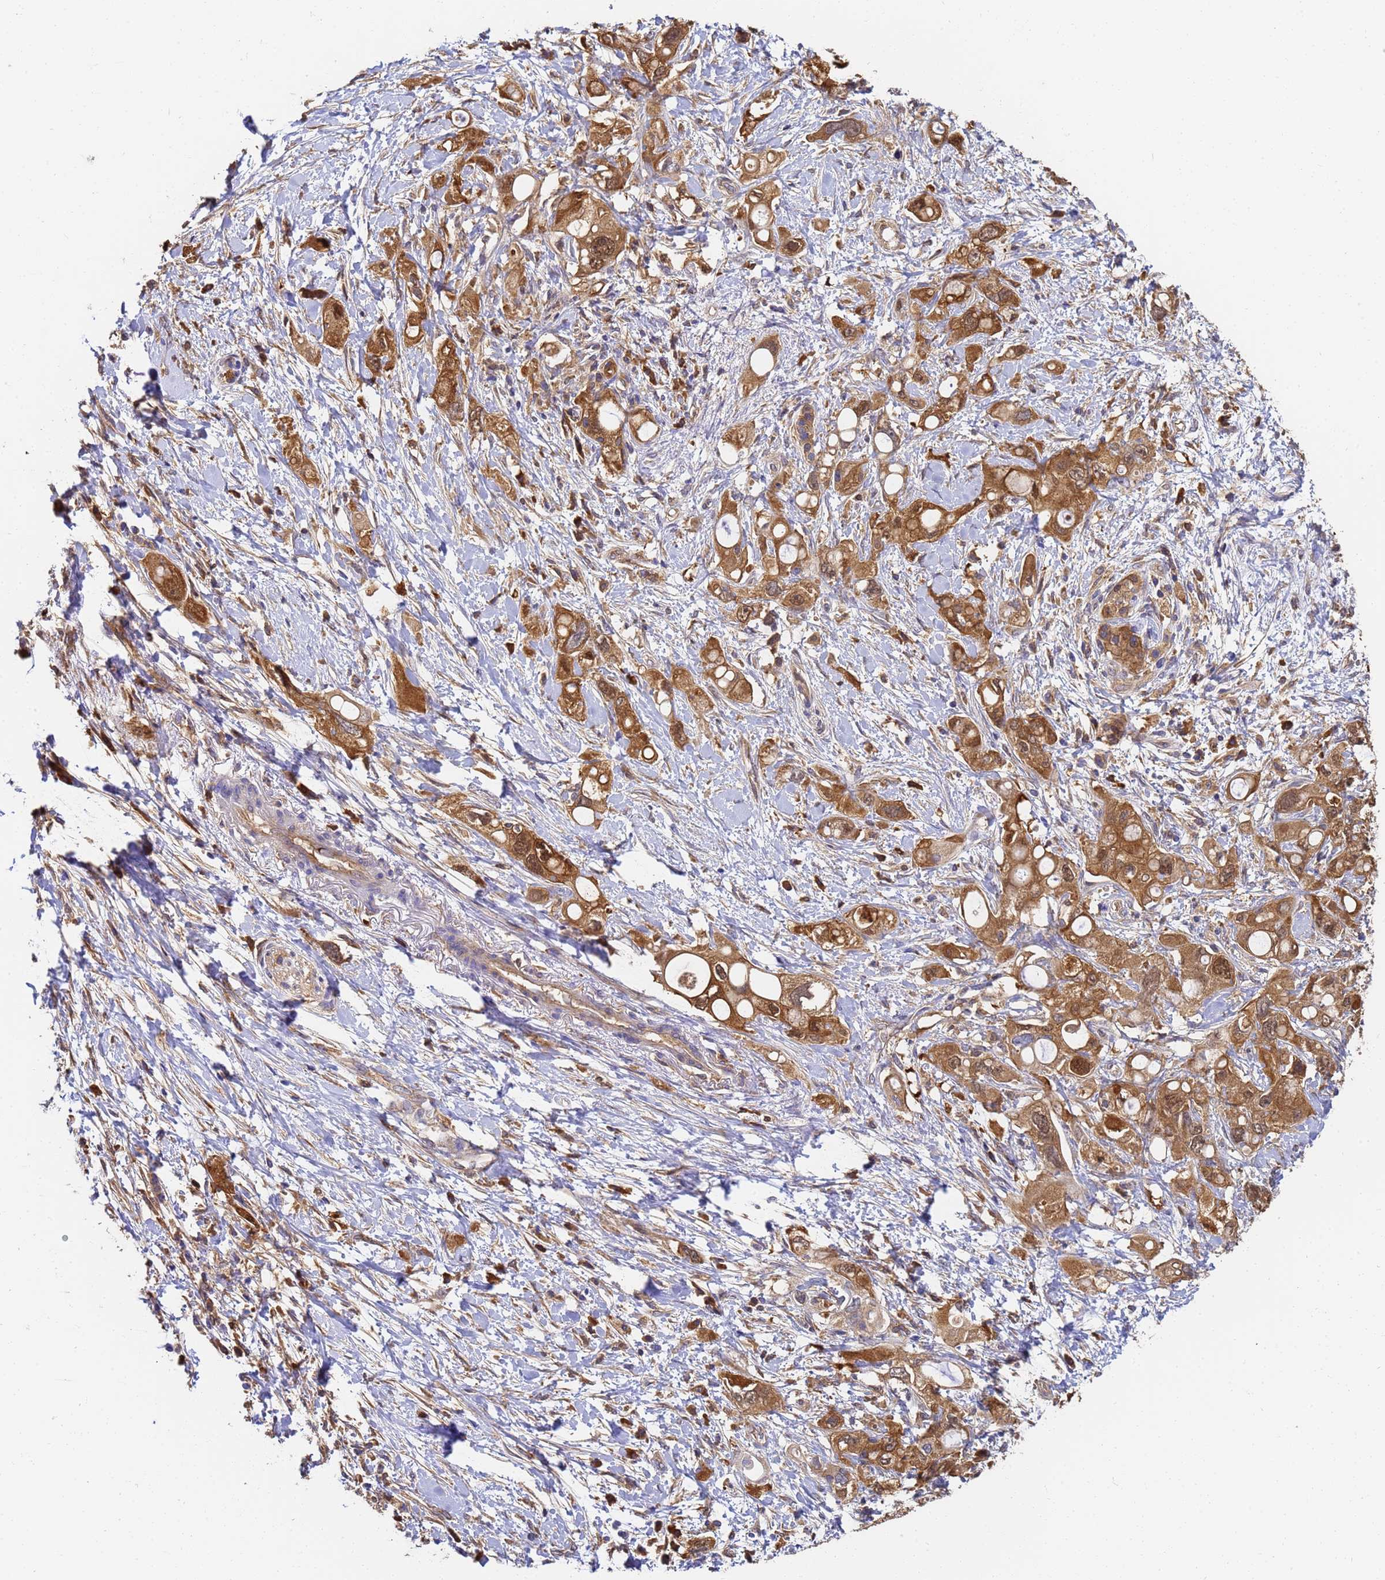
{"staining": {"intensity": "moderate", "quantity": ">75%", "location": "cytoplasmic/membranous,nuclear"}, "tissue": "pancreatic cancer", "cell_type": "Tumor cells", "image_type": "cancer", "snomed": [{"axis": "morphology", "description": "Adenocarcinoma, NOS"}, {"axis": "topography", "description": "Pancreas"}], "caption": "Brown immunohistochemical staining in pancreatic adenocarcinoma shows moderate cytoplasmic/membranous and nuclear positivity in approximately >75% of tumor cells.", "gene": "NME1-NME2", "patient": {"sex": "female", "age": 56}}